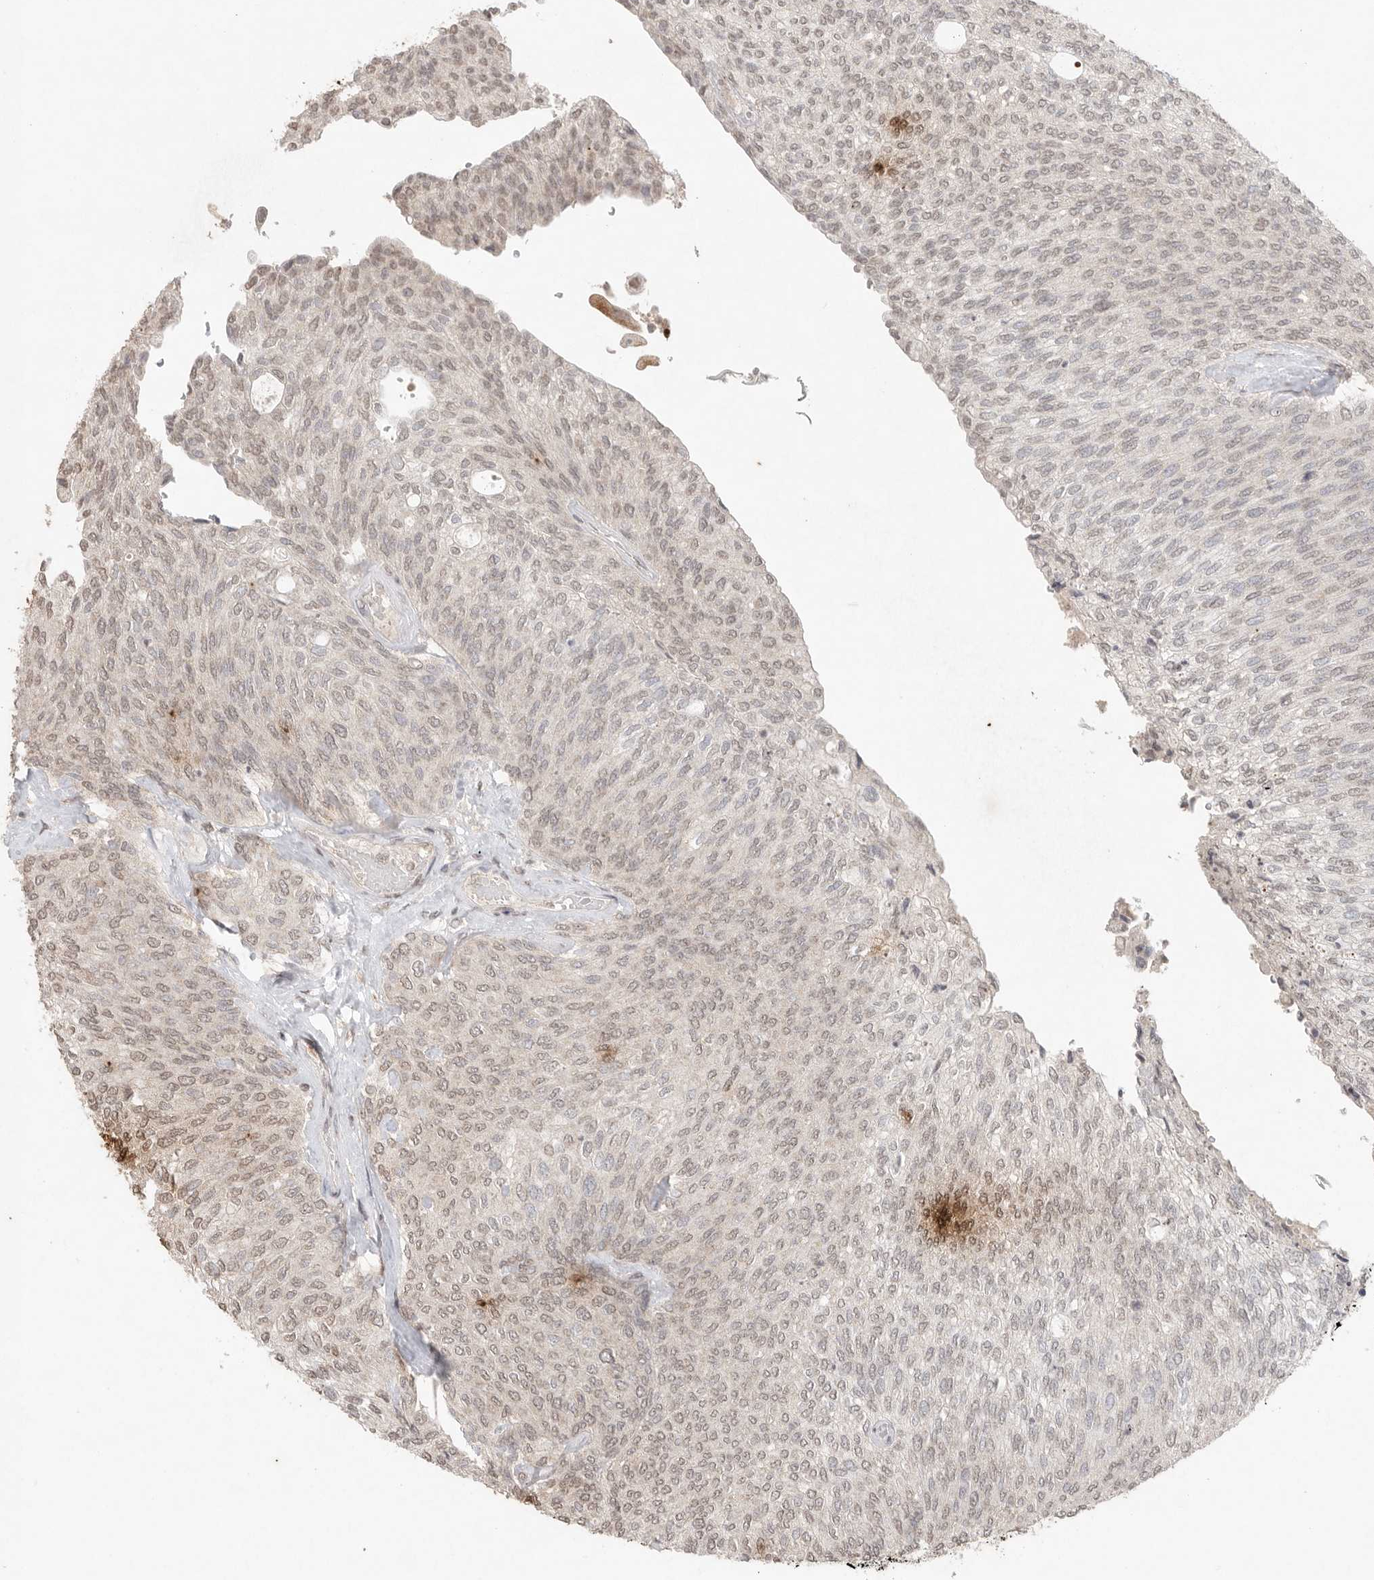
{"staining": {"intensity": "weak", "quantity": ">75%", "location": "nuclear"}, "tissue": "urothelial cancer", "cell_type": "Tumor cells", "image_type": "cancer", "snomed": [{"axis": "morphology", "description": "Urothelial carcinoma, Low grade"}, {"axis": "topography", "description": "Urinary bladder"}], "caption": "Tumor cells show weak nuclear positivity in approximately >75% of cells in low-grade urothelial carcinoma.", "gene": "KLK5", "patient": {"sex": "female", "age": 79}}